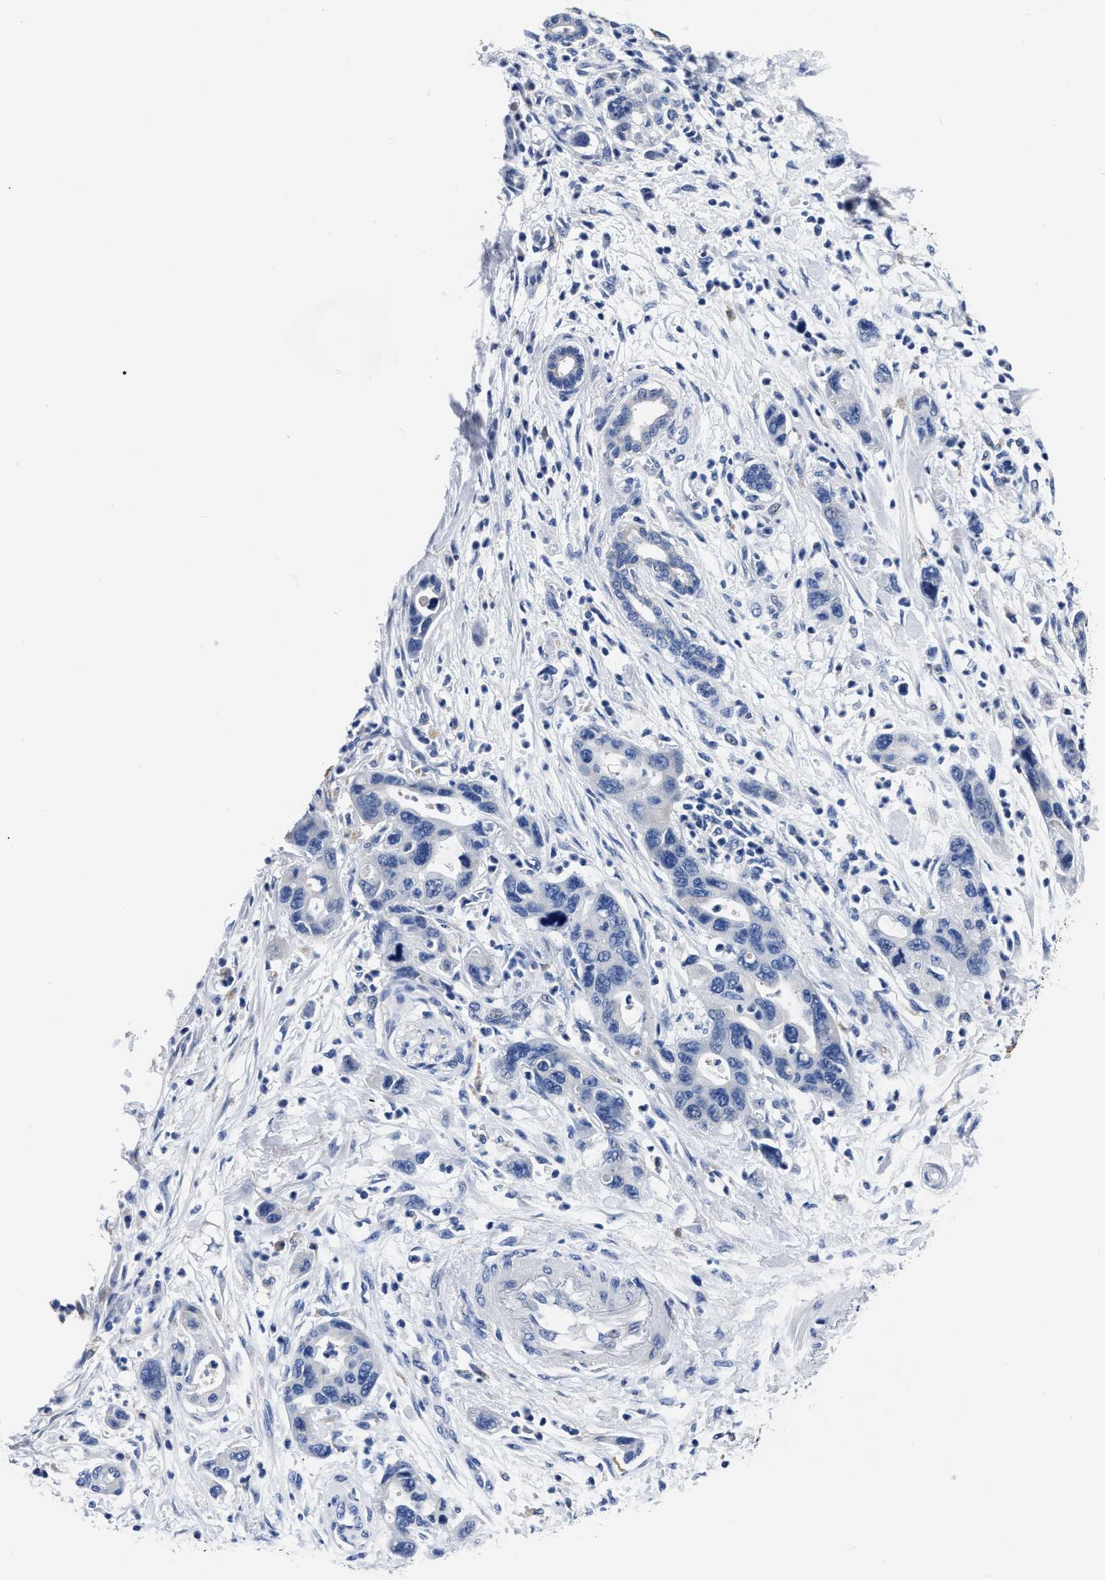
{"staining": {"intensity": "negative", "quantity": "none", "location": "none"}, "tissue": "pancreatic cancer", "cell_type": "Tumor cells", "image_type": "cancer", "snomed": [{"axis": "morphology", "description": "Normal tissue, NOS"}, {"axis": "morphology", "description": "Adenocarcinoma, NOS"}, {"axis": "topography", "description": "Pancreas"}], "caption": "This is an immunohistochemistry histopathology image of human pancreatic adenocarcinoma. There is no expression in tumor cells.", "gene": "MOV10L1", "patient": {"sex": "female", "age": 71}}